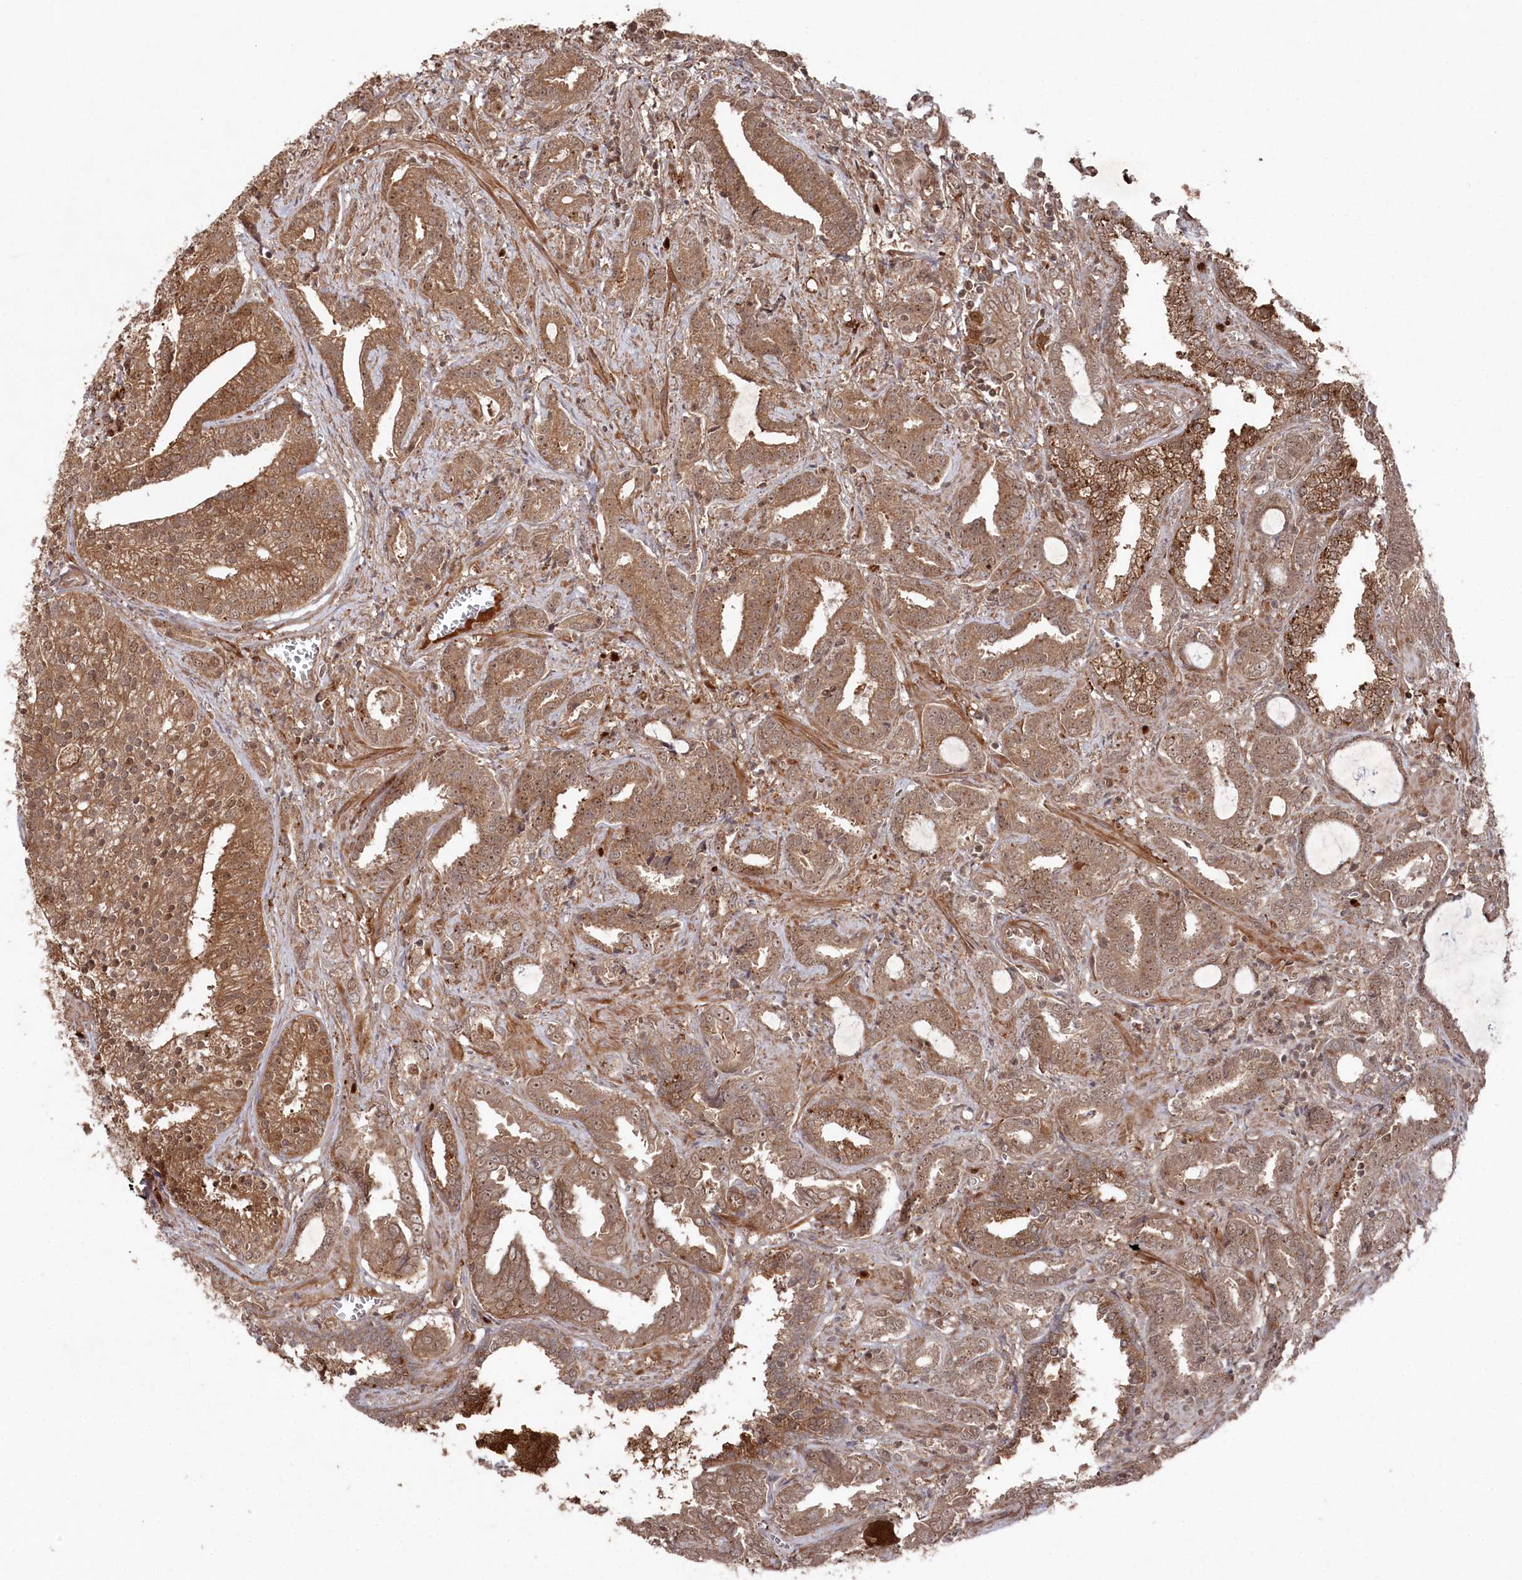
{"staining": {"intensity": "moderate", "quantity": ">75%", "location": "cytoplasmic/membranous,nuclear"}, "tissue": "prostate cancer", "cell_type": "Tumor cells", "image_type": "cancer", "snomed": [{"axis": "morphology", "description": "Adenocarcinoma, High grade"}, {"axis": "topography", "description": "Prostate and seminal vesicle, NOS"}], "caption": "Immunohistochemical staining of prostate adenocarcinoma (high-grade) displays medium levels of moderate cytoplasmic/membranous and nuclear protein expression in approximately >75% of tumor cells. (brown staining indicates protein expression, while blue staining denotes nuclei).", "gene": "BORCS7", "patient": {"sex": "male", "age": 67}}